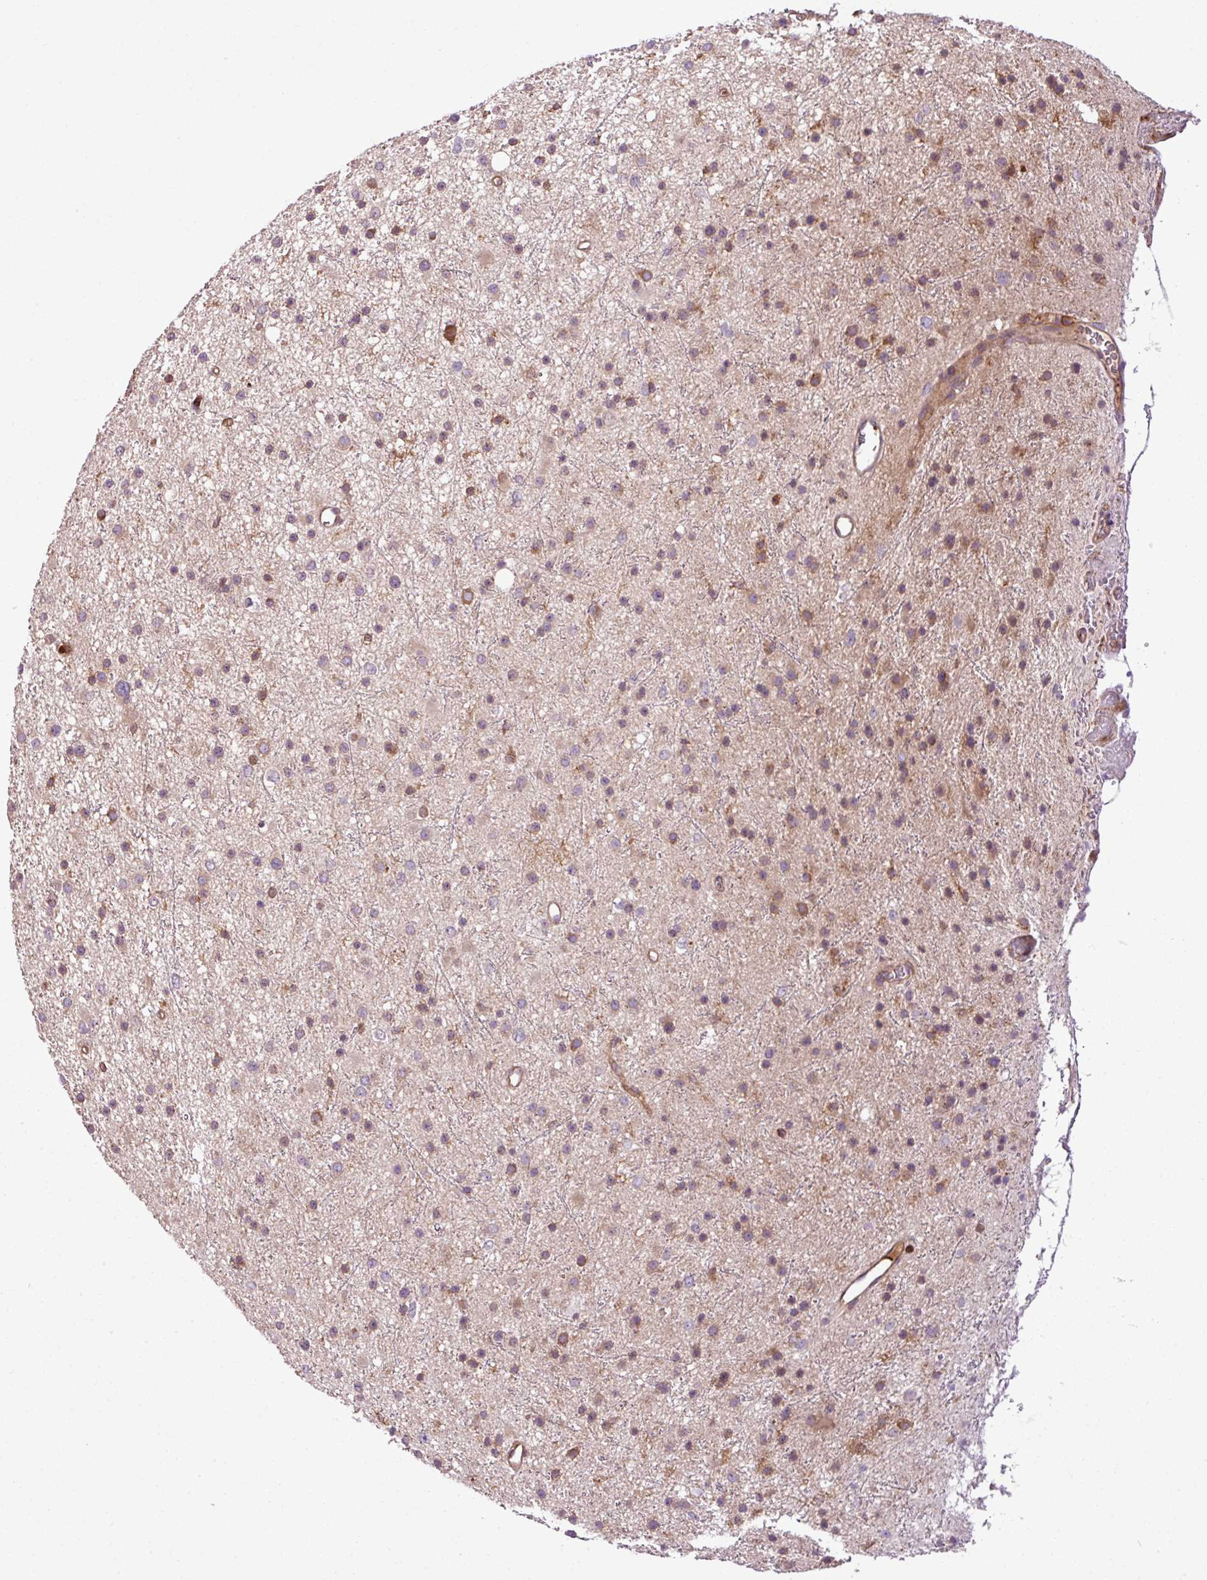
{"staining": {"intensity": "weak", "quantity": ">75%", "location": "cytoplasmic/membranous"}, "tissue": "glioma", "cell_type": "Tumor cells", "image_type": "cancer", "snomed": [{"axis": "morphology", "description": "Glioma, malignant, Low grade"}, {"axis": "topography", "description": "Cerebral cortex"}], "caption": "A brown stain labels weak cytoplasmic/membranous staining of a protein in human glioma tumor cells.", "gene": "PGAP6", "patient": {"sex": "female", "age": 39}}